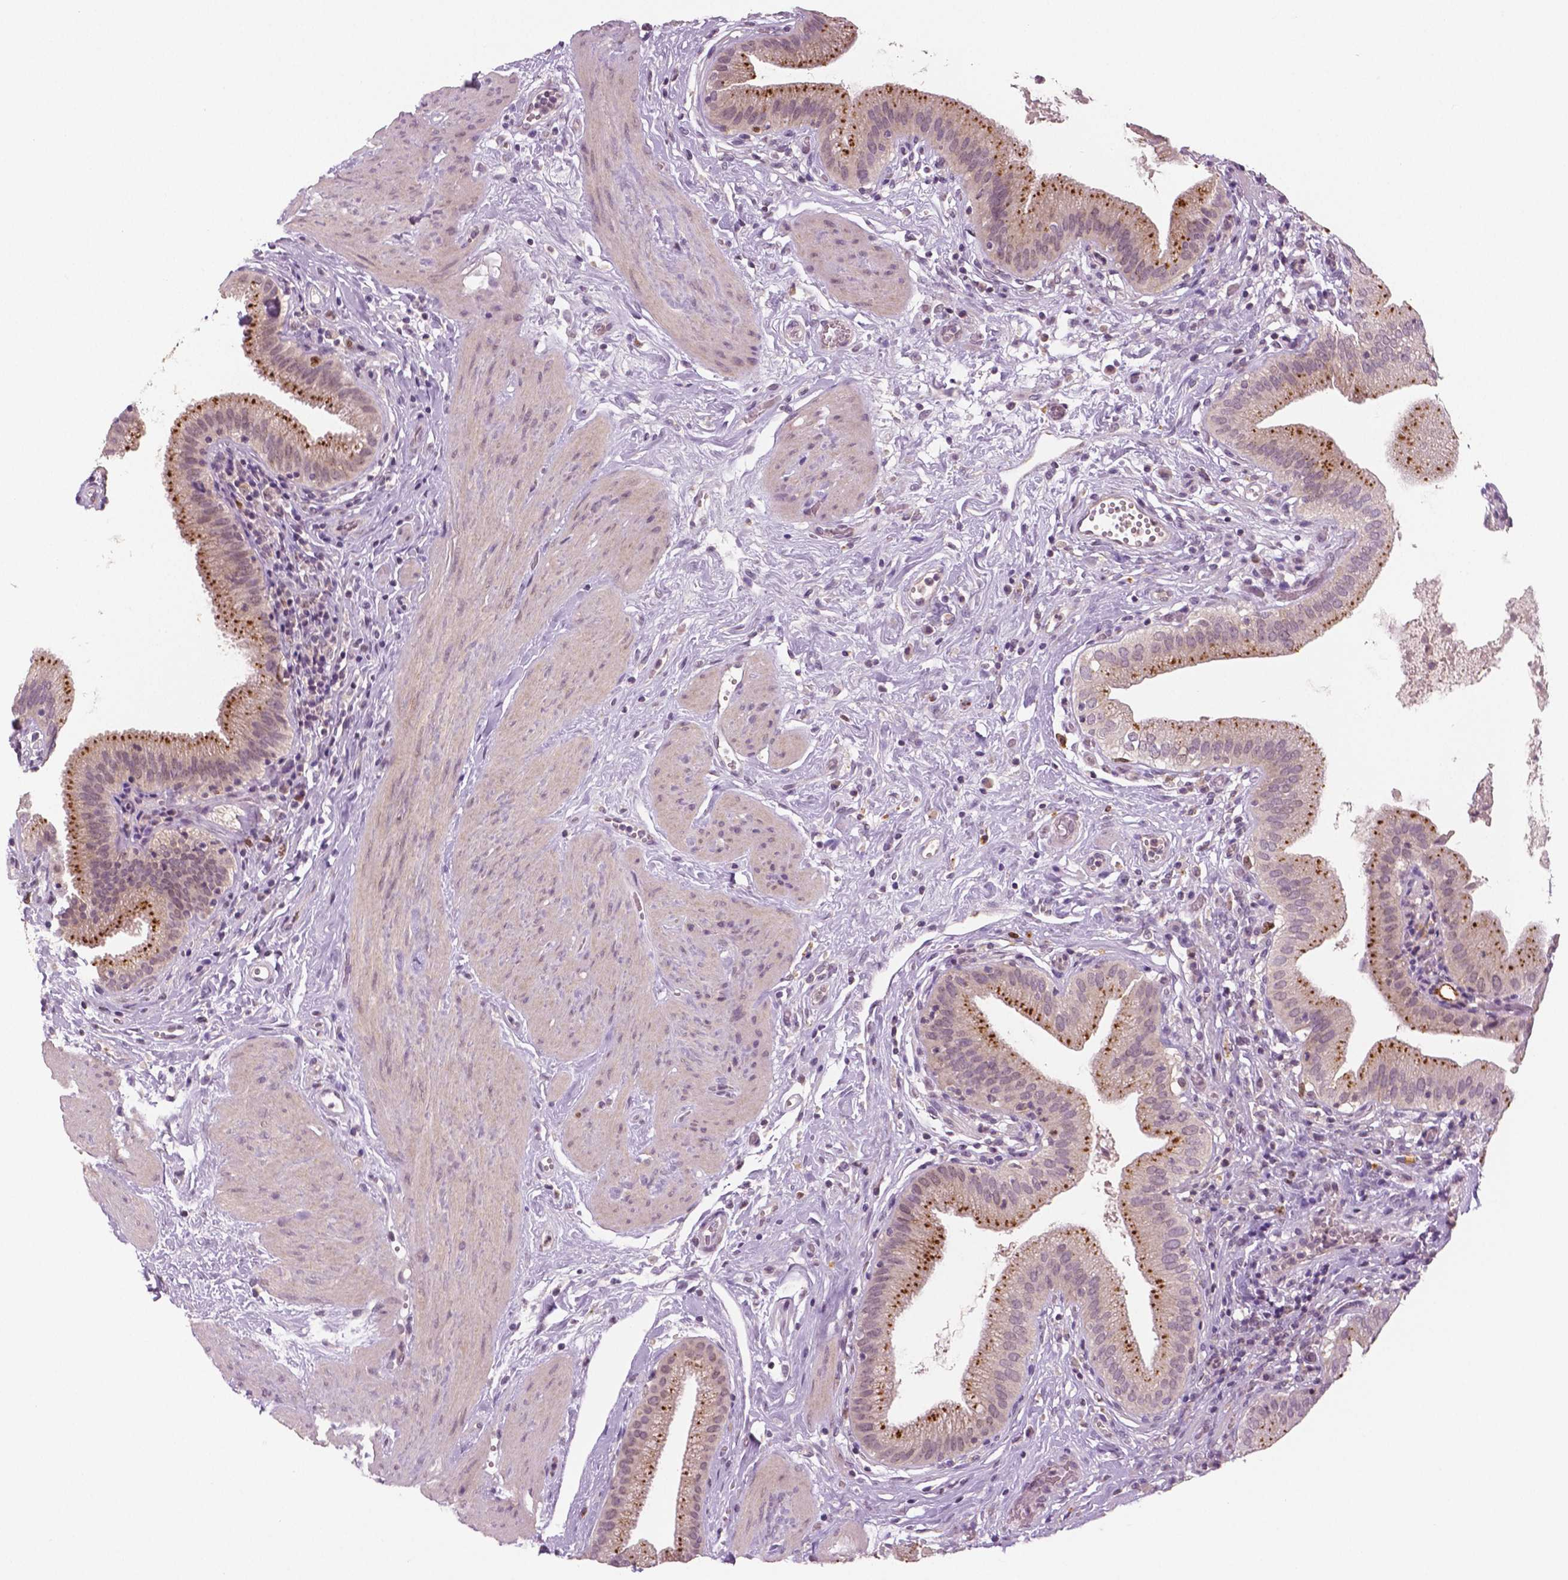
{"staining": {"intensity": "moderate", "quantity": "<25%", "location": "cytoplasmic/membranous"}, "tissue": "gallbladder", "cell_type": "Glandular cells", "image_type": "normal", "snomed": [{"axis": "morphology", "description": "Normal tissue, NOS"}, {"axis": "topography", "description": "Gallbladder"}], "caption": "Immunohistochemical staining of benign human gallbladder demonstrates <25% levels of moderate cytoplasmic/membranous protein expression in approximately <25% of glandular cells.", "gene": "MKI67", "patient": {"sex": "female", "age": 65}}